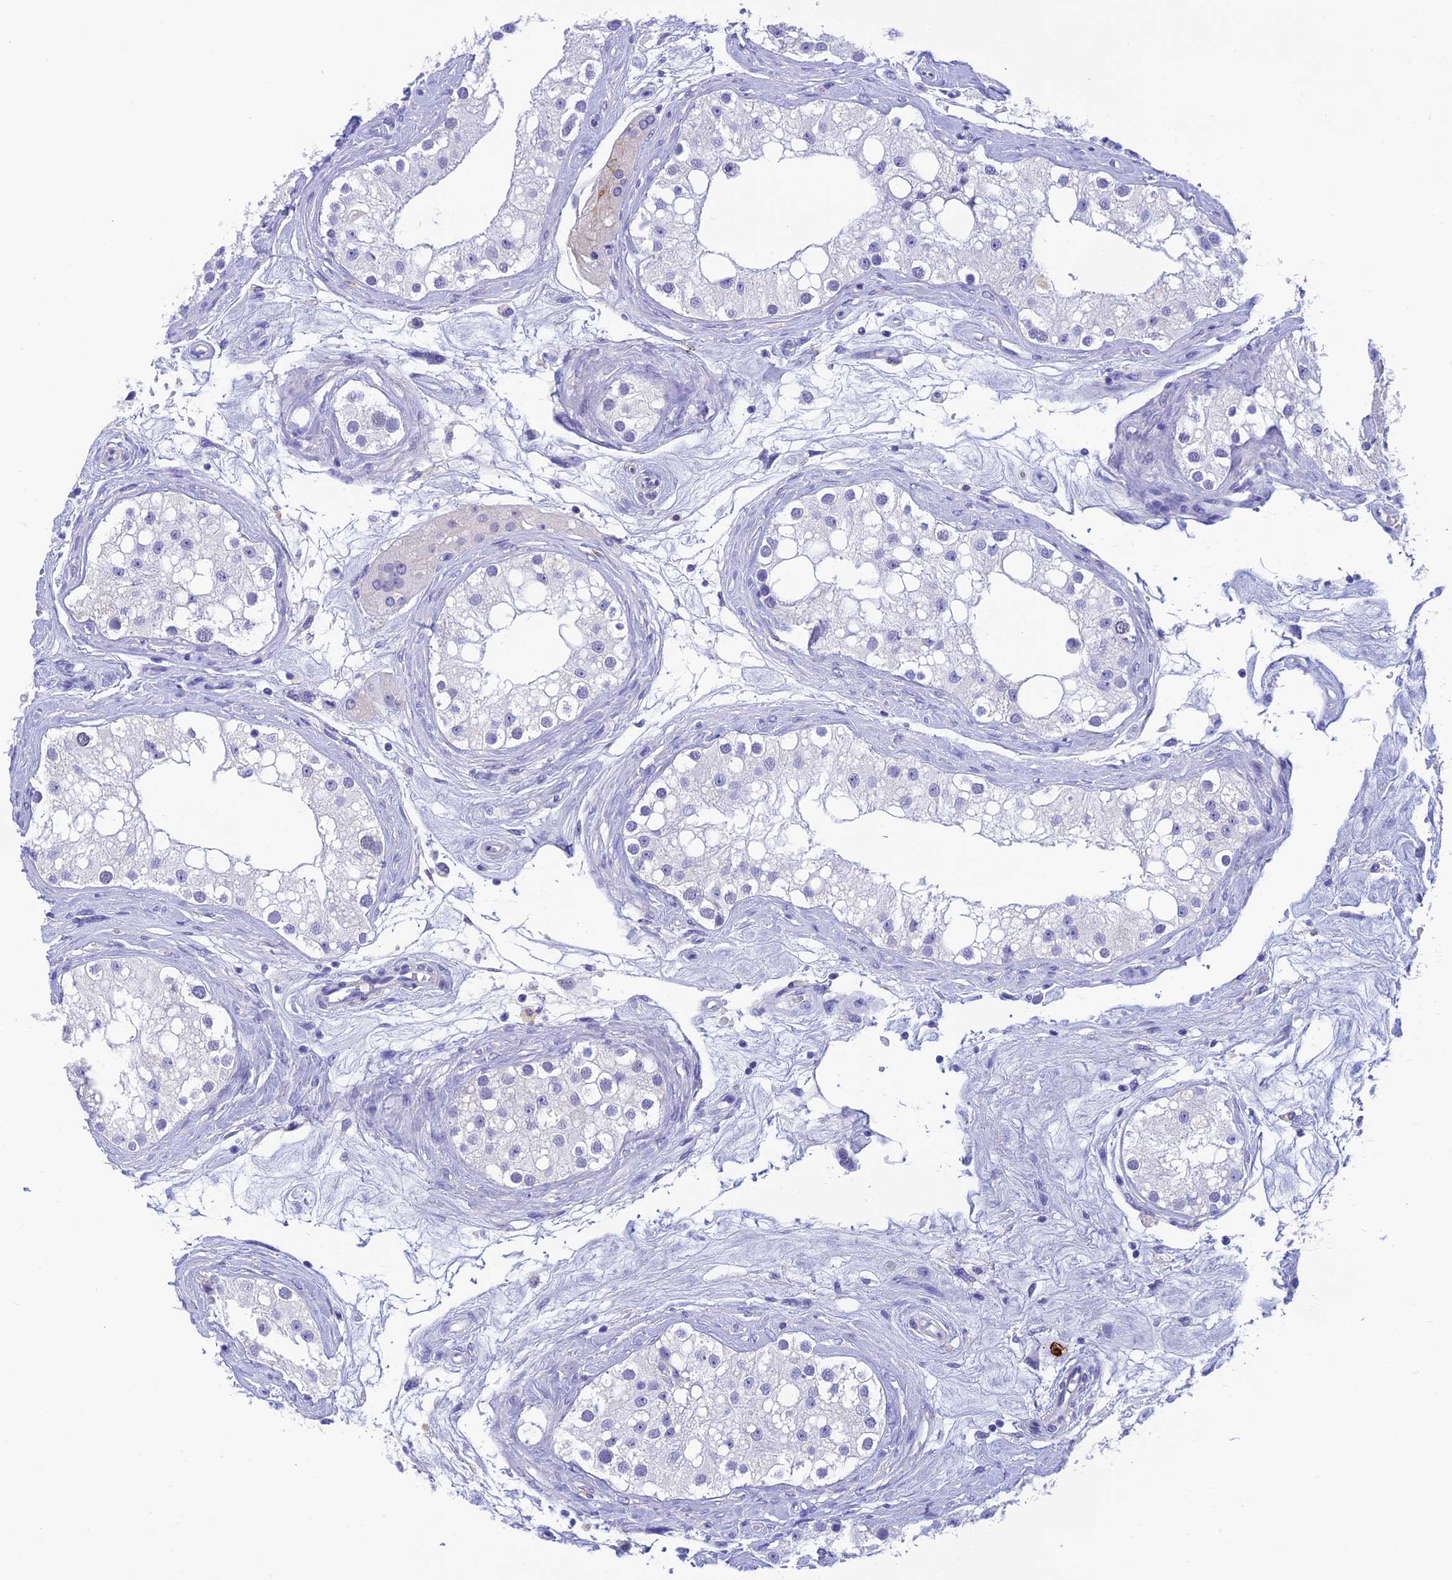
{"staining": {"intensity": "negative", "quantity": "none", "location": "none"}, "tissue": "testis", "cell_type": "Cells in seminiferous ducts", "image_type": "normal", "snomed": [{"axis": "morphology", "description": "Normal tissue, NOS"}, {"axis": "topography", "description": "Testis"}], "caption": "DAB immunohistochemical staining of benign human testis reveals no significant expression in cells in seminiferous ducts. Nuclei are stained in blue.", "gene": "KDELR3", "patient": {"sex": "male", "age": 84}}